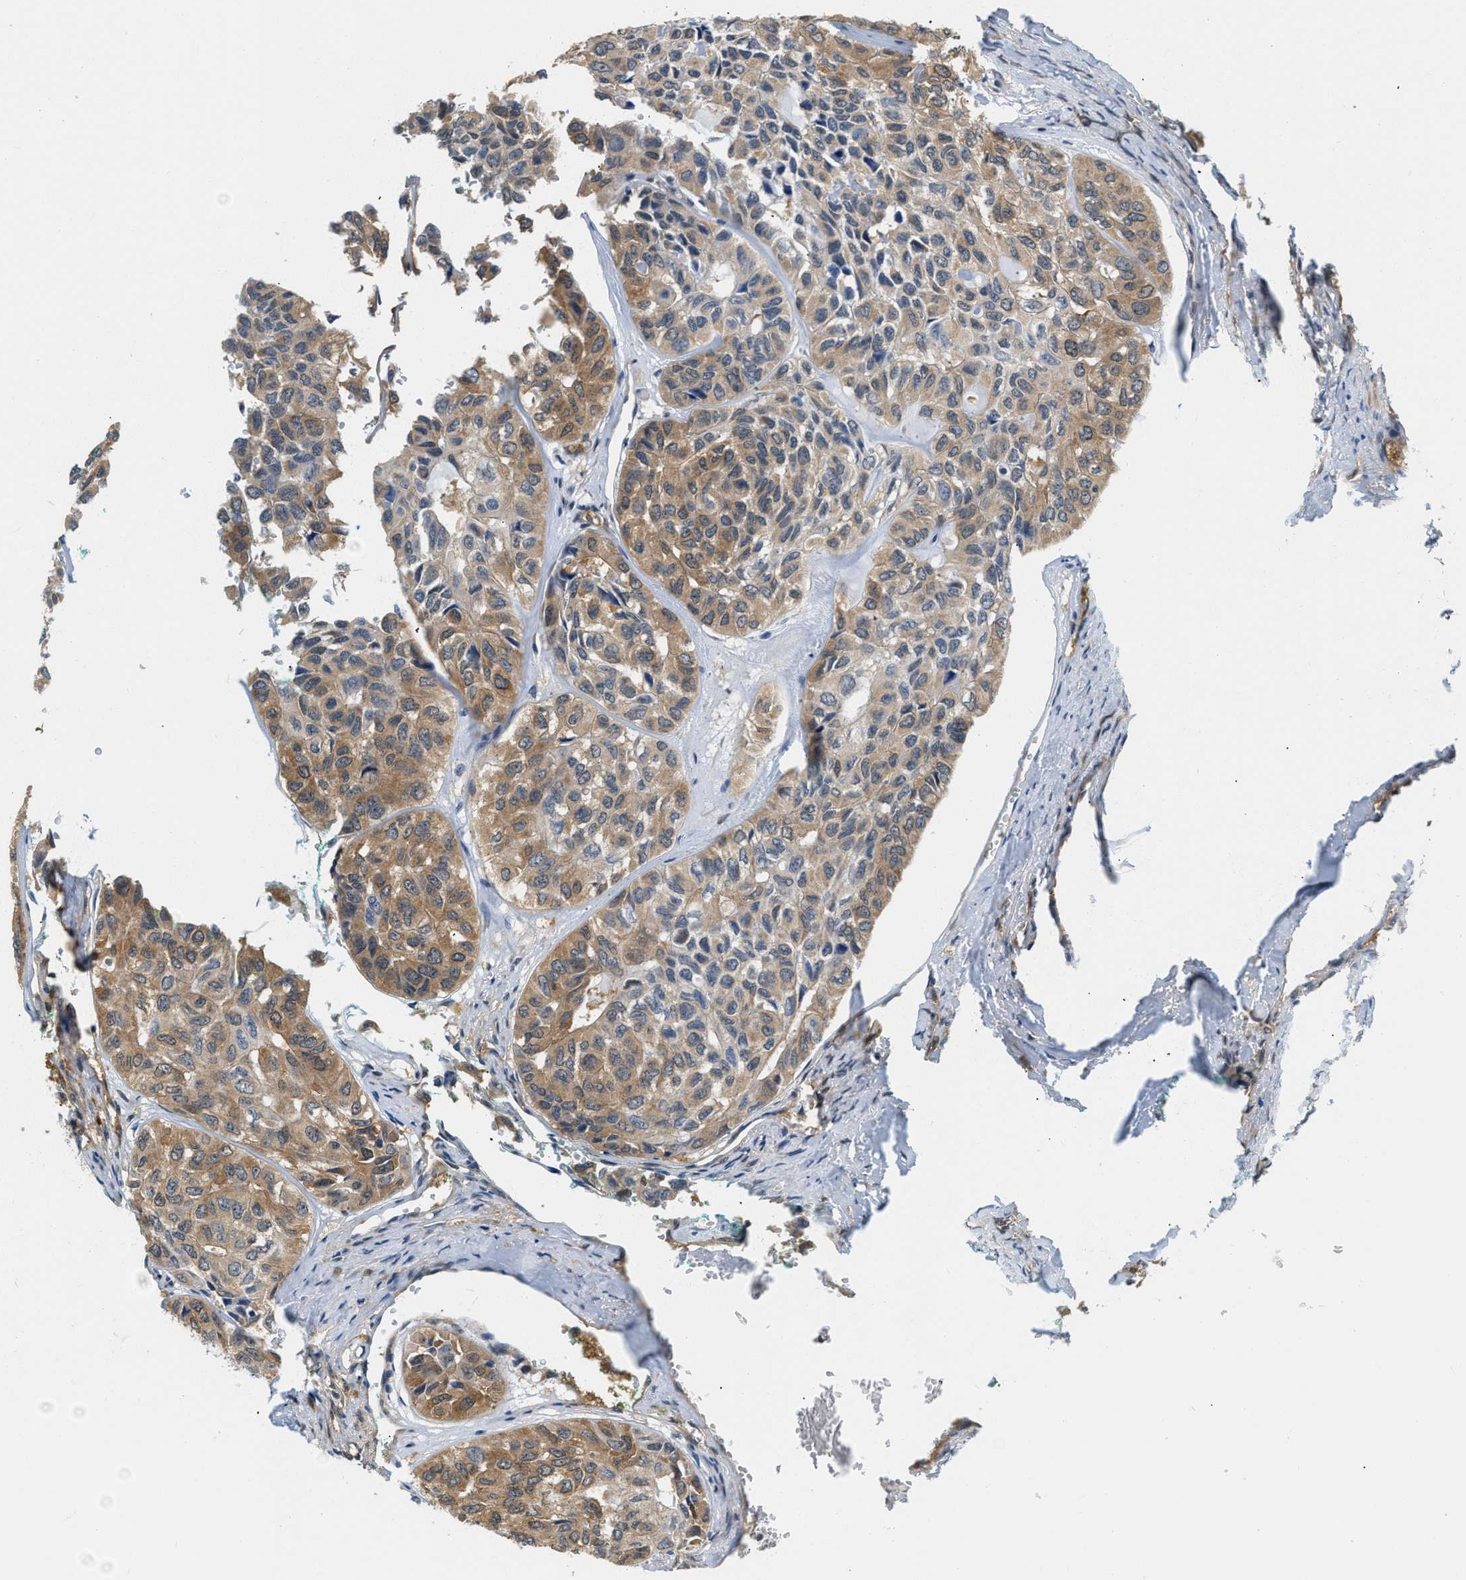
{"staining": {"intensity": "moderate", "quantity": ">75%", "location": "cytoplasmic/membranous"}, "tissue": "head and neck cancer", "cell_type": "Tumor cells", "image_type": "cancer", "snomed": [{"axis": "morphology", "description": "Adenocarcinoma, NOS"}, {"axis": "topography", "description": "Salivary gland, NOS"}, {"axis": "topography", "description": "Head-Neck"}], "caption": "Human head and neck cancer (adenocarcinoma) stained for a protein (brown) exhibits moderate cytoplasmic/membranous positive staining in approximately >75% of tumor cells.", "gene": "EIF4EBP2", "patient": {"sex": "female", "age": 76}}